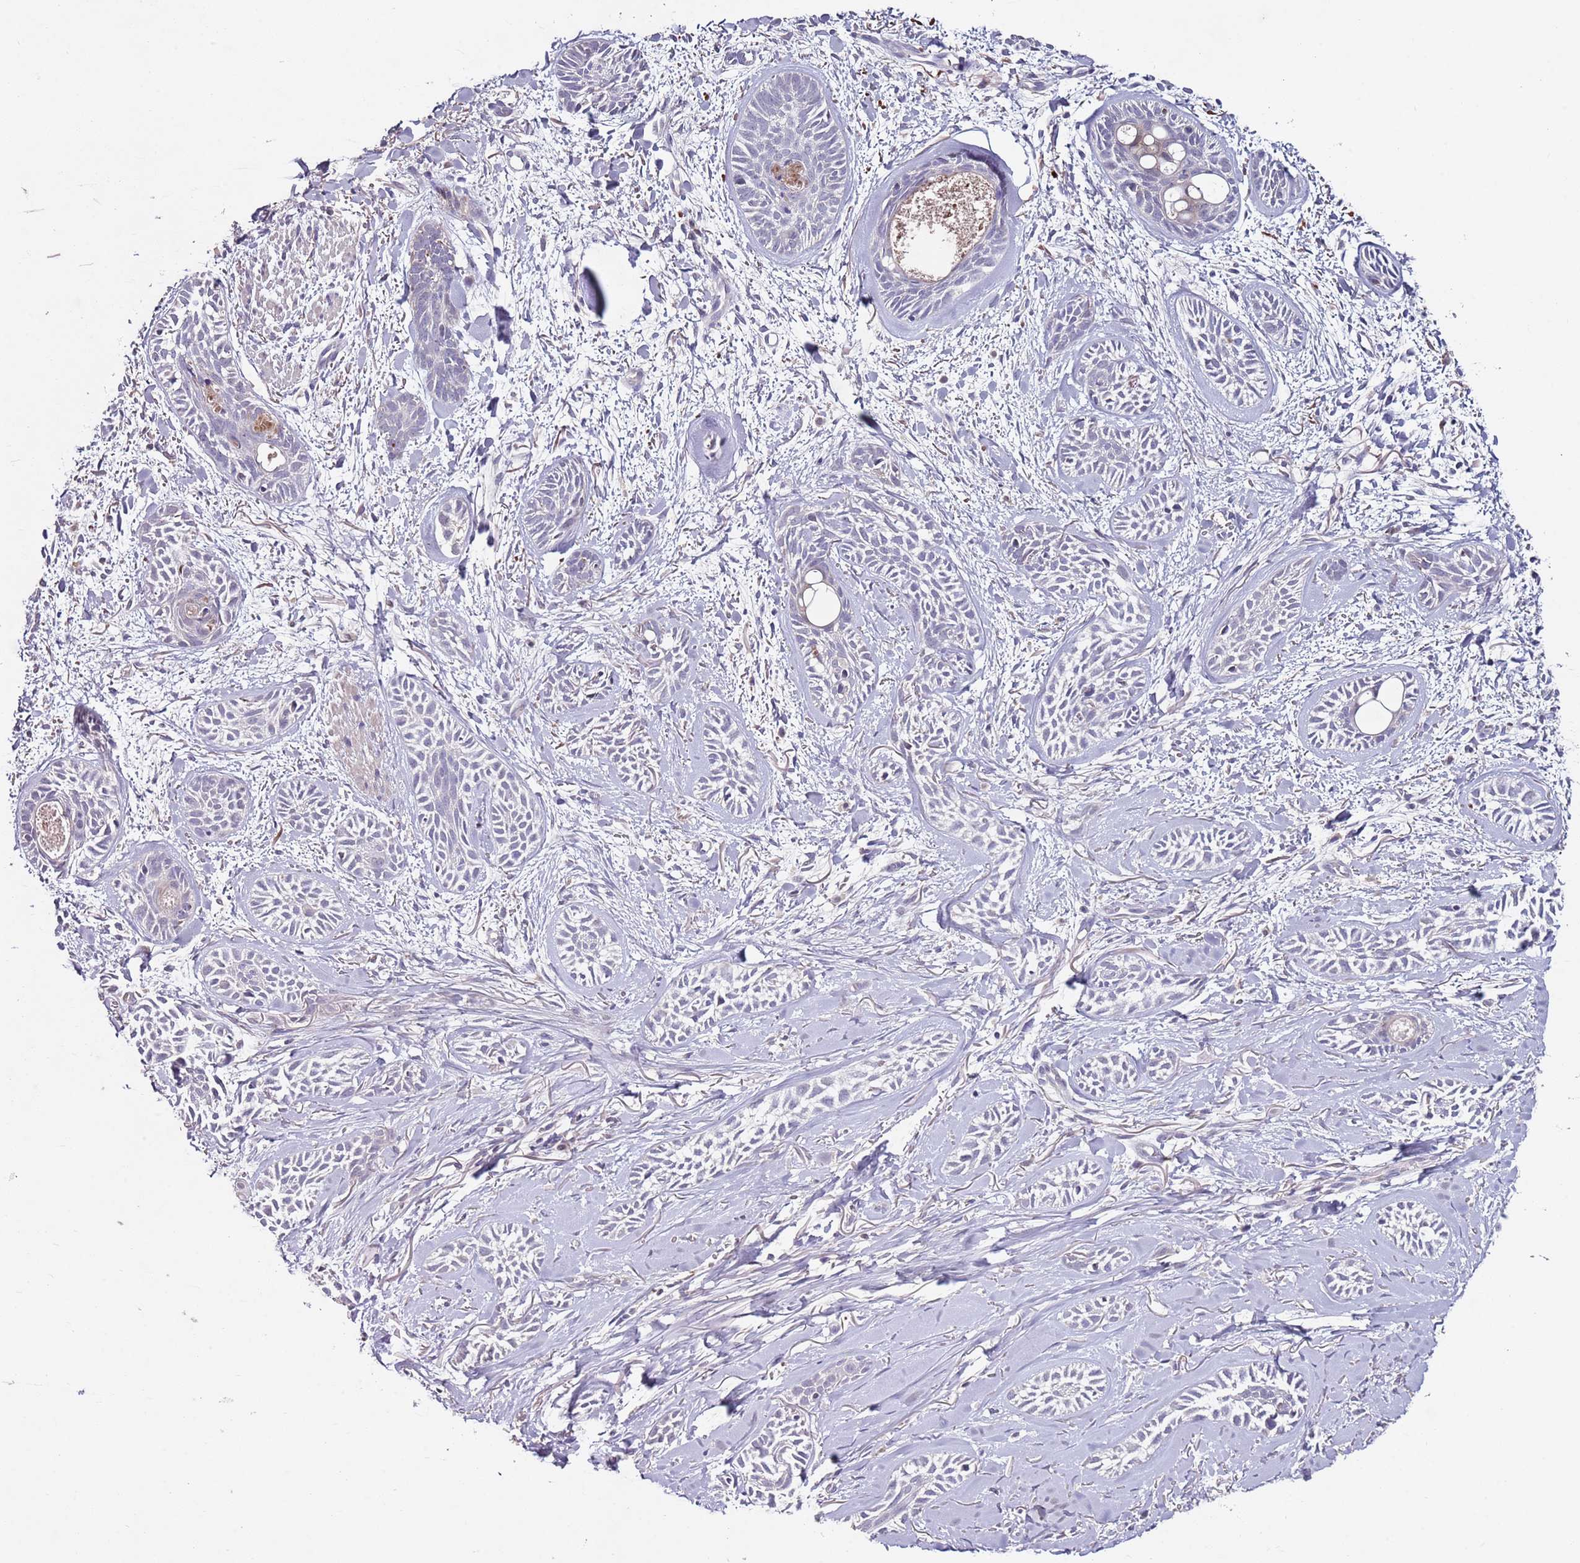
{"staining": {"intensity": "negative", "quantity": "none", "location": "none"}, "tissue": "skin cancer", "cell_type": "Tumor cells", "image_type": "cancer", "snomed": [{"axis": "morphology", "description": "Basal cell carcinoma"}, {"axis": "topography", "description": "Skin"}], "caption": "DAB (3,3'-diaminobenzidine) immunohistochemical staining of skin cancer (basal cell carcinoma) reveals no significant positivity in tumor cells. (DAB (3,3'-diaminobenzidine) IHC, high magnification).", "gene": "NRDE2", "patient": {"sex": "female", "age": 59}}